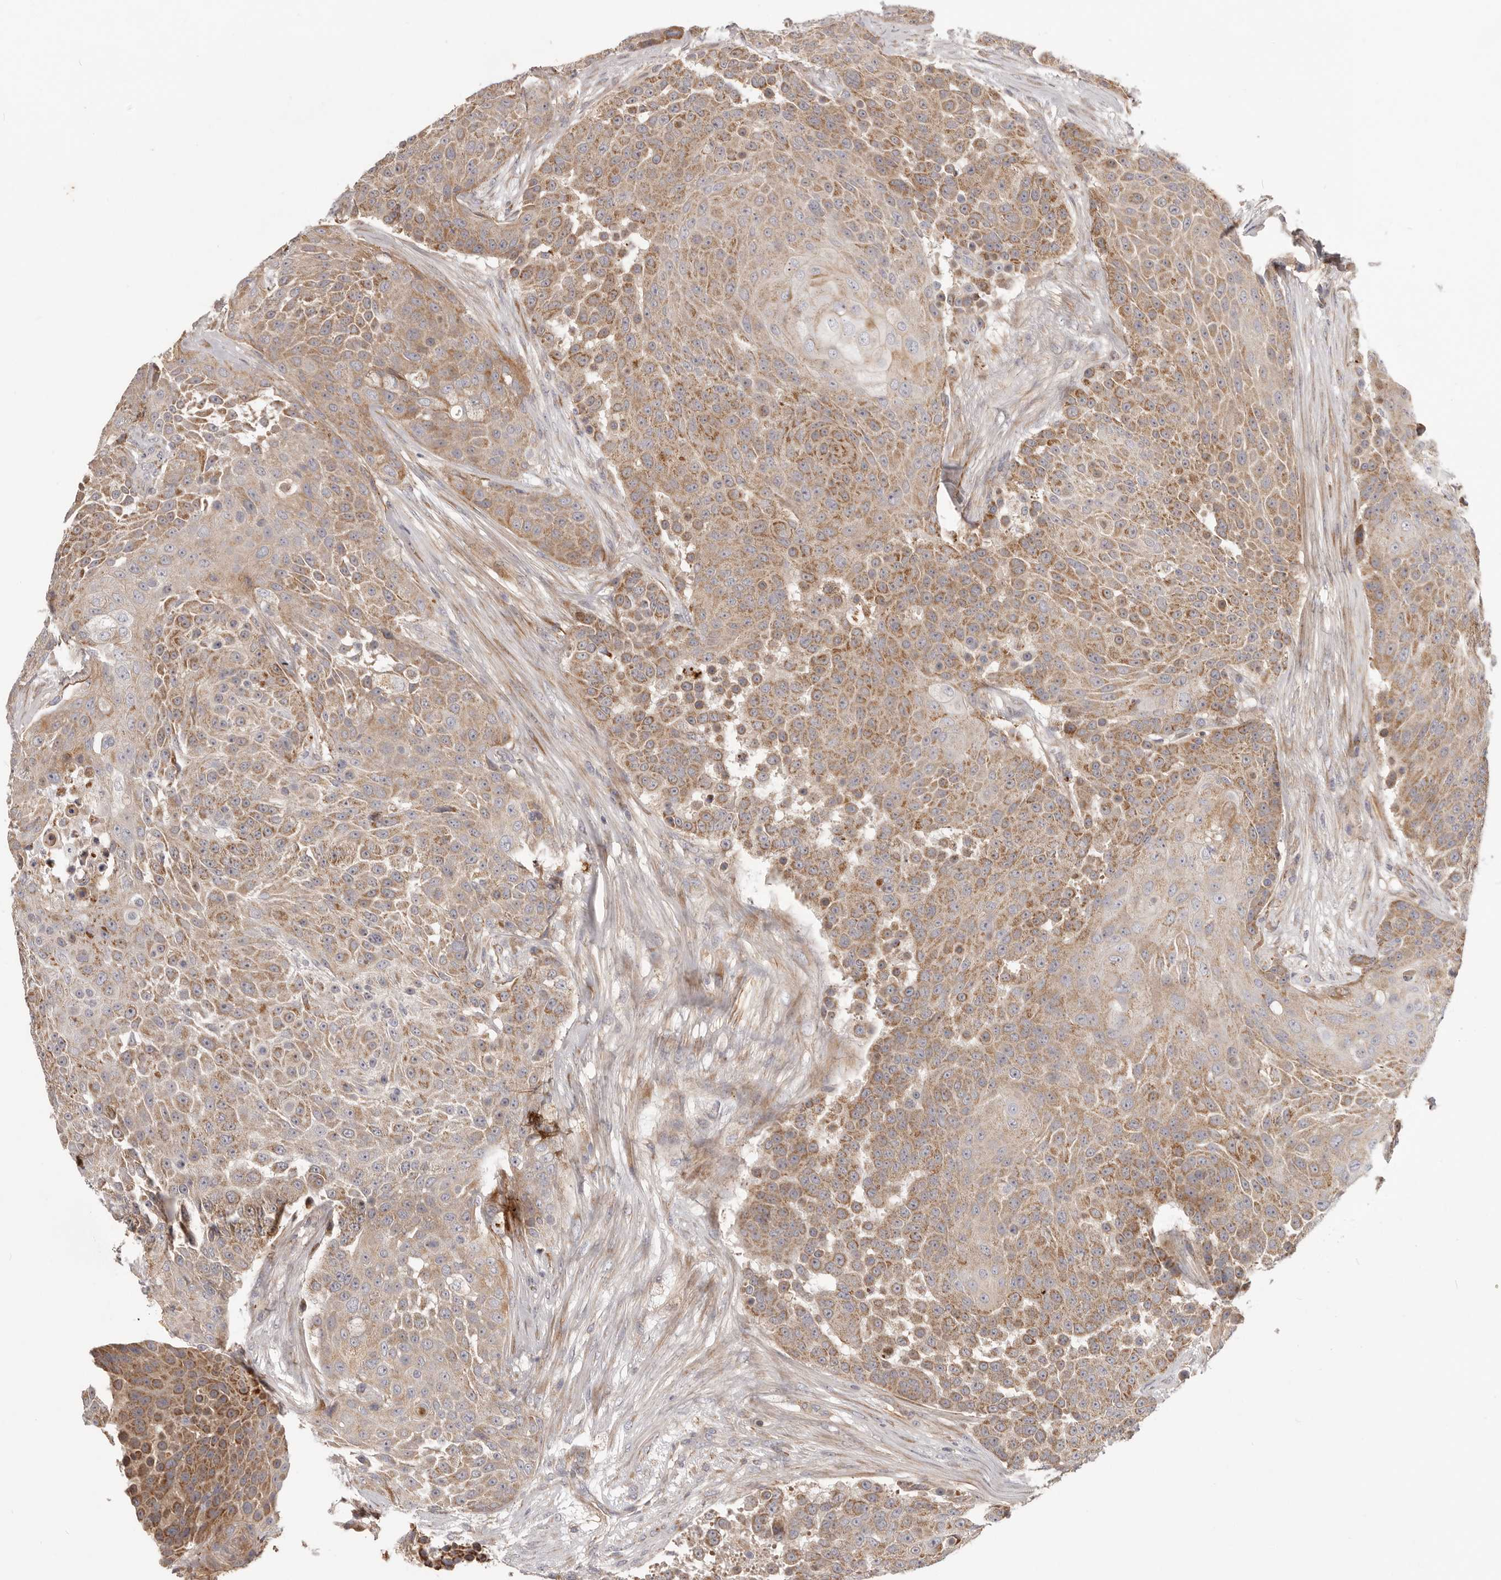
{"staining": {"intensity": "moderate", "quantity": ">75%", "location": "cytoplasmic/membranous"}, "tissue": "urothelial cancer", "cell_type": "Tumor cells", "image_type": "cancer", "snomed": [{"axis": "morphology", "description": "Urothelial carcinoma, High grade"}, {"axis": "topography", "description": "Urinary bladder"}], "caption": "Human urothelial cancer stained with a protein marker displays moderate staining in tumor cells.", "gene": "MRPS10", "patient": {"sex": "female", "age": 63}}